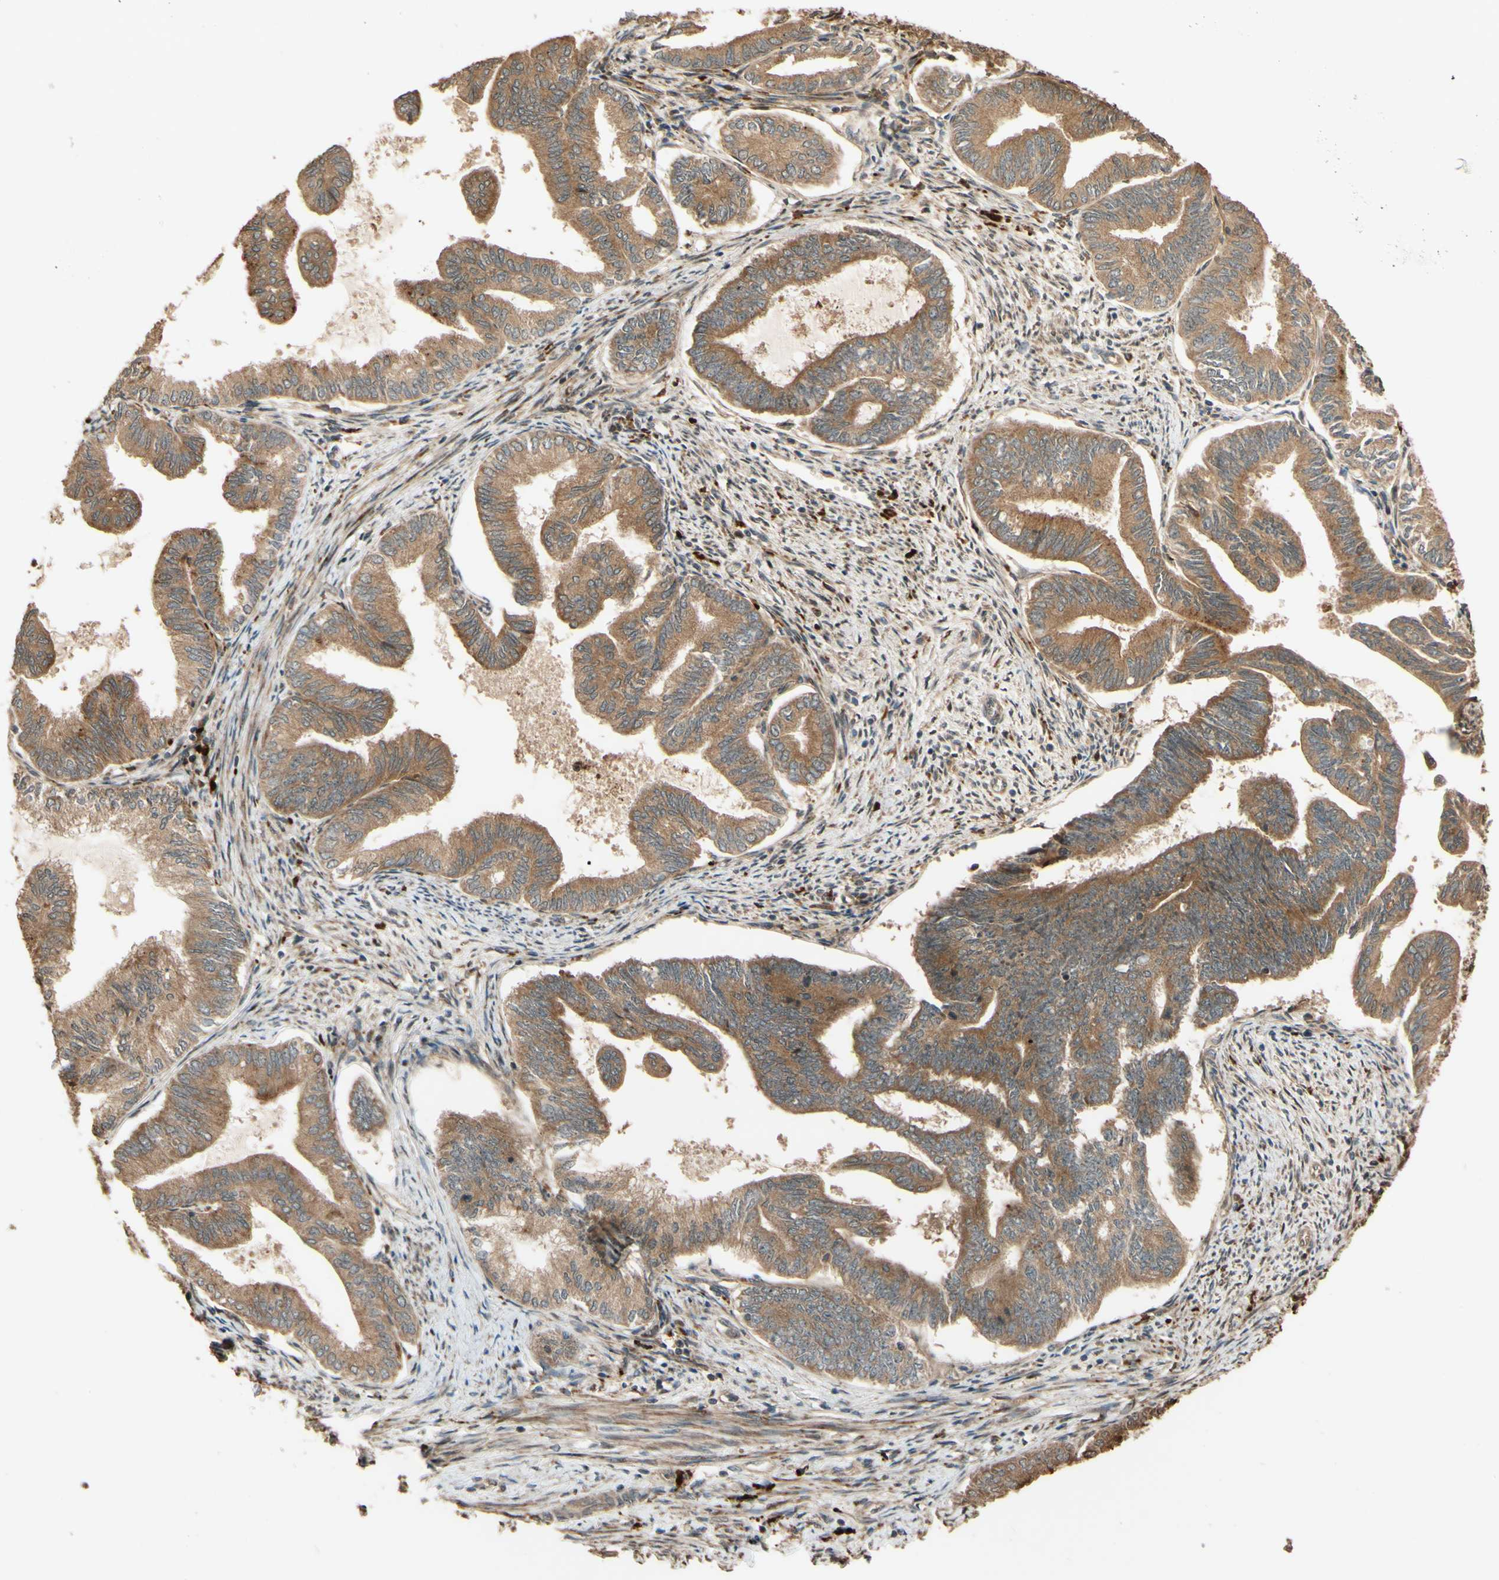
{"staining": {"intensity": "moderate", "quantity": ">75%", "location": "cytoplasmic/membranous"}, "tissue": "endometrial cancer", "cell_type": "Tumor cells", "image_type": "cancer", "snomed": [{"axis": "morphology", "description": "Adenocarcinoma, NOS"}, {"axis": "topography", "description": "Endometrium"}], "caption": "There is medium levels of moderate cytoplasmic/membranous positivity in tumor cells of endometrial cancer, as demonstrated by immunohistochemical staining (brown color).", "gene": "RNF19A", "patient": {"sex": "female", "age": 86}}